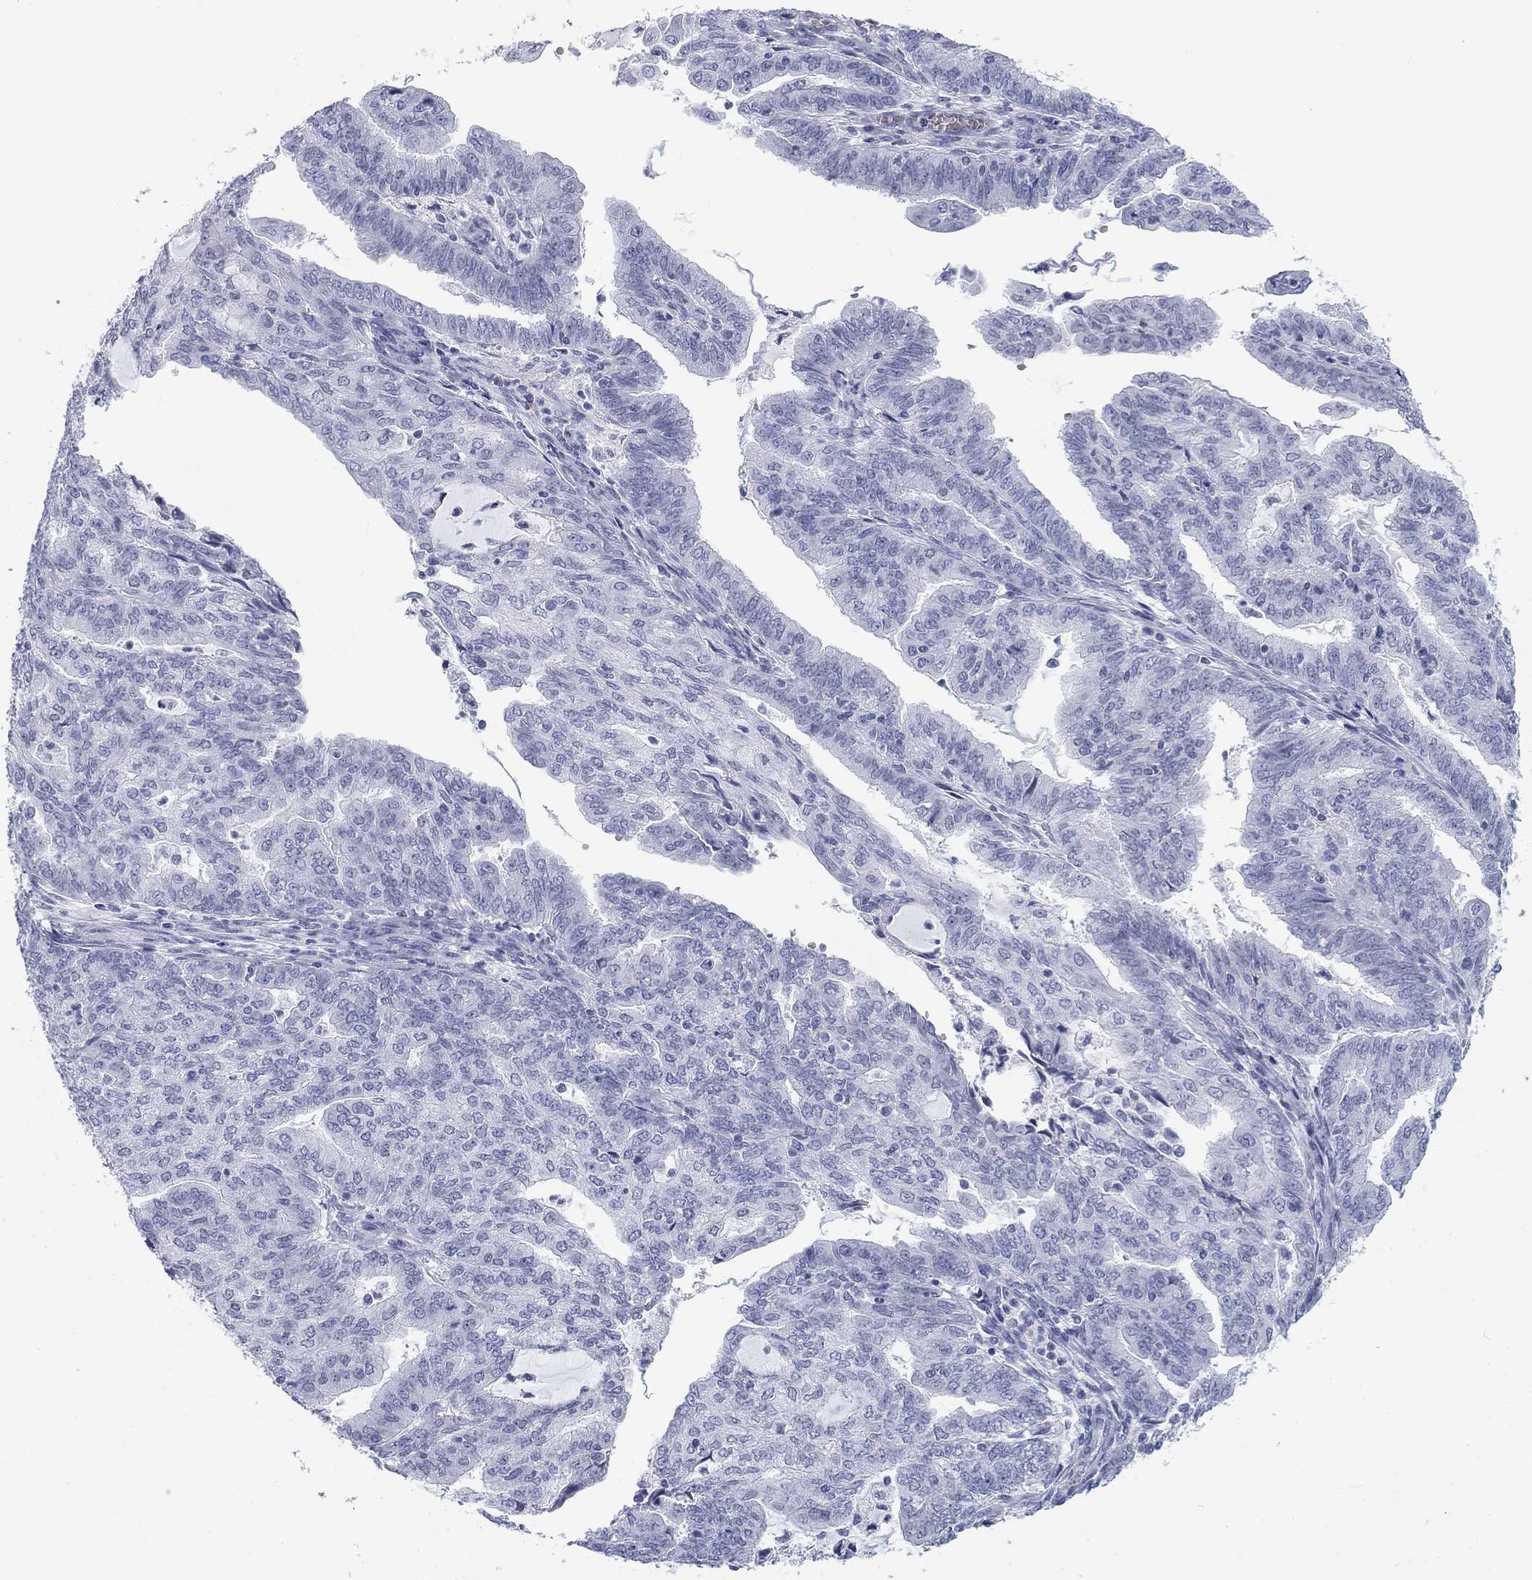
{"staining": {"intensity": "negative", "quantity": "none", "location": "none"}, "tissue": "endometrial cancer", "cell_type": "Tumor cells", "image_type": "cancer", "snomed": [{"axis": "morphology", "description": "Adenocarcinoma, NOS"}, {"axis": "topography", "description": "Endometrium"}], "caption": "DAB immunohistochemical staining of endometrial cancer (adenocarcinoma) reveals no significant staining in tumor cells.", "gene": "CALB1", "patient": {"sex": "female", "age": 82}}